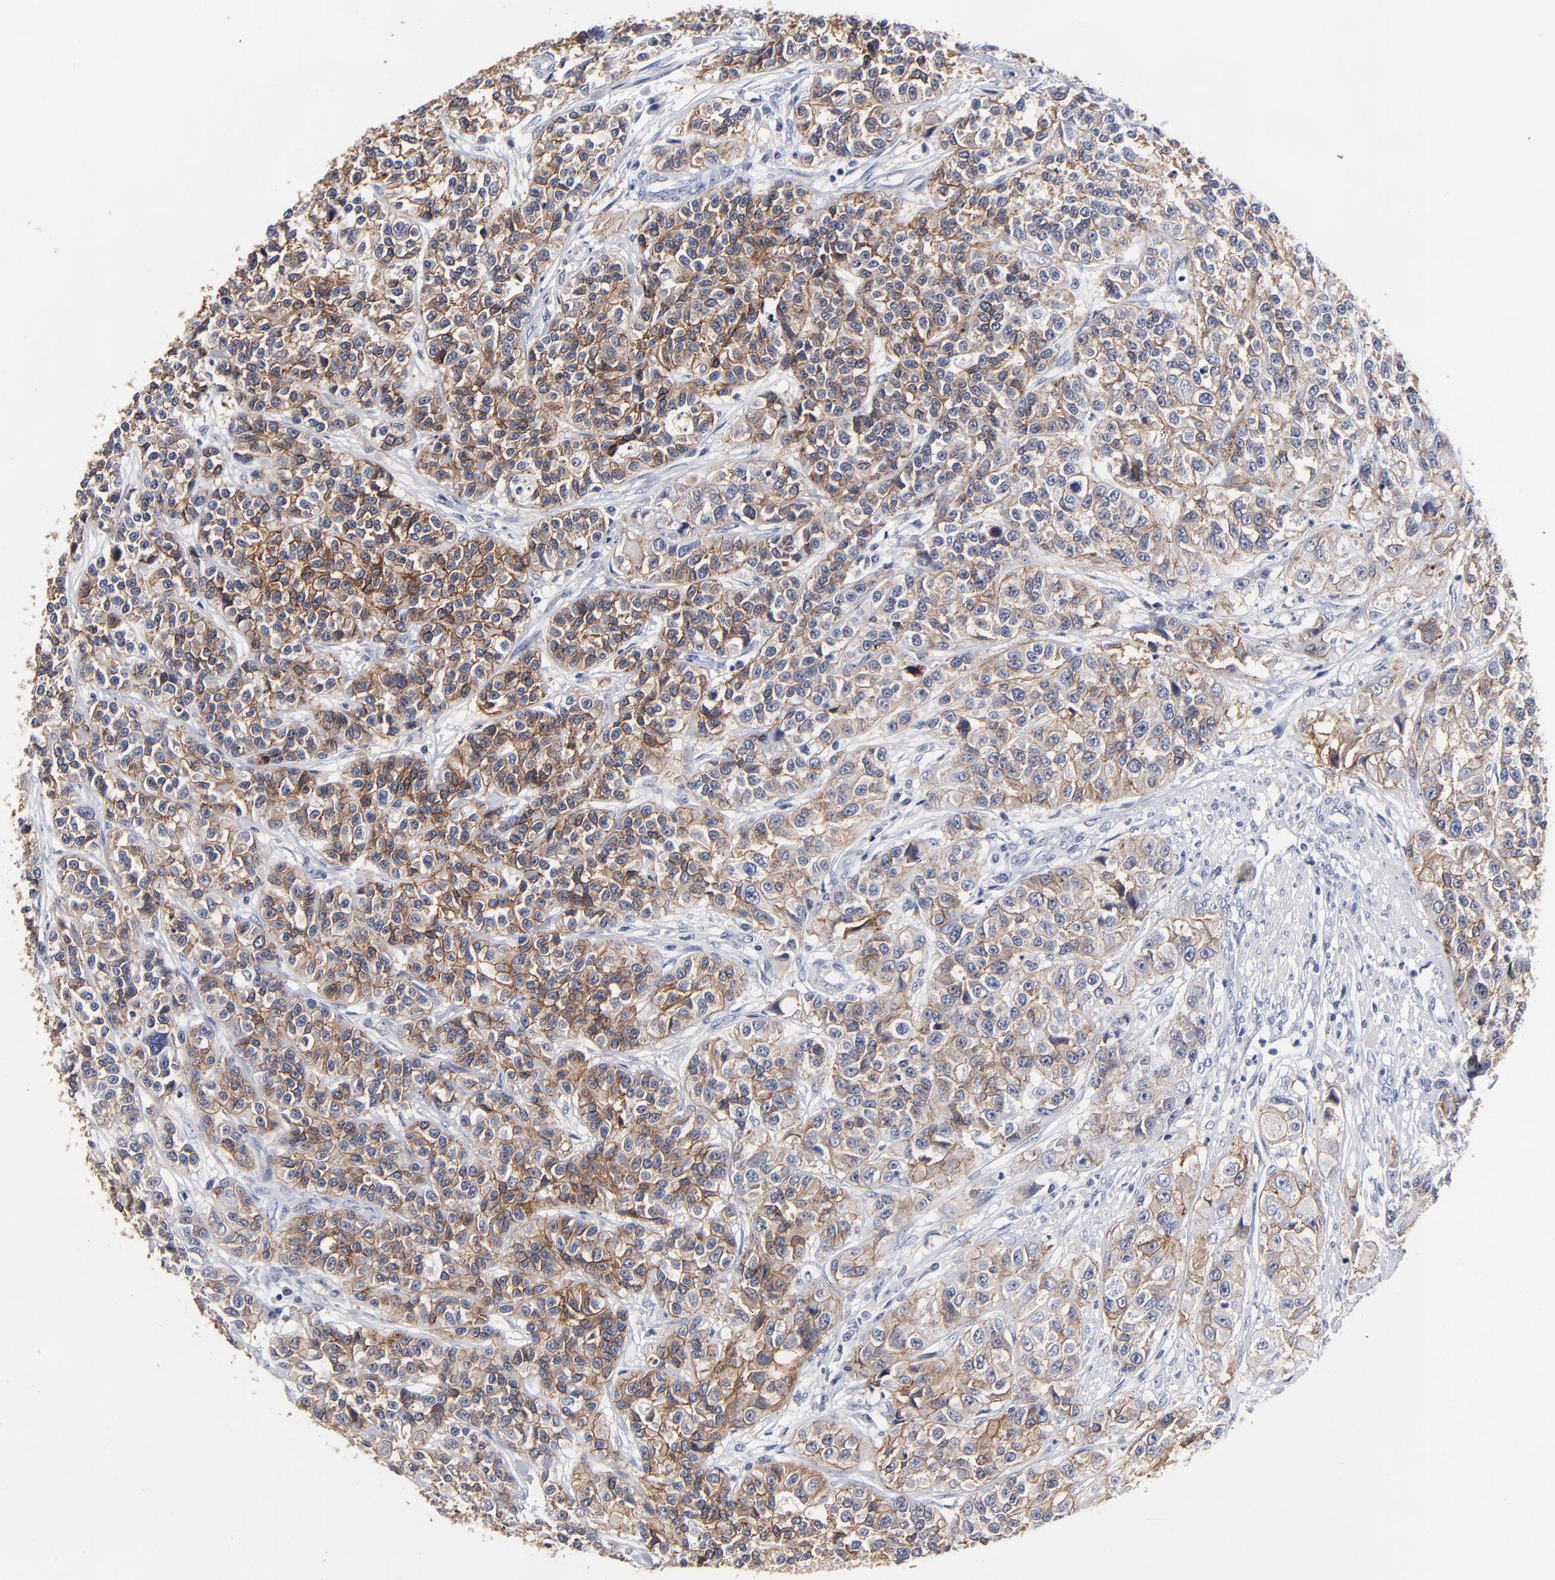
{"staining": {"intensity": "weak", "quantity": ">75%", "location": "cytoplasmic/membranous"}, "tissue": "urothelial cancer", "cell_type": "Tumor cells", "image_type": "cancer", "snomed": [{"axis": "morphology", "description": "Urothelial carcinoma, High grade"}, {"axis": "topography", "description": "Urinary bladder"}], "caption": "A brown stain labels weak cytoplasmic/membranous positivity of a protein in high-grade urothelial carcinoma tumor cells.", "gene": "CXADR", "patient": {"sex": "female", "age": 81}}